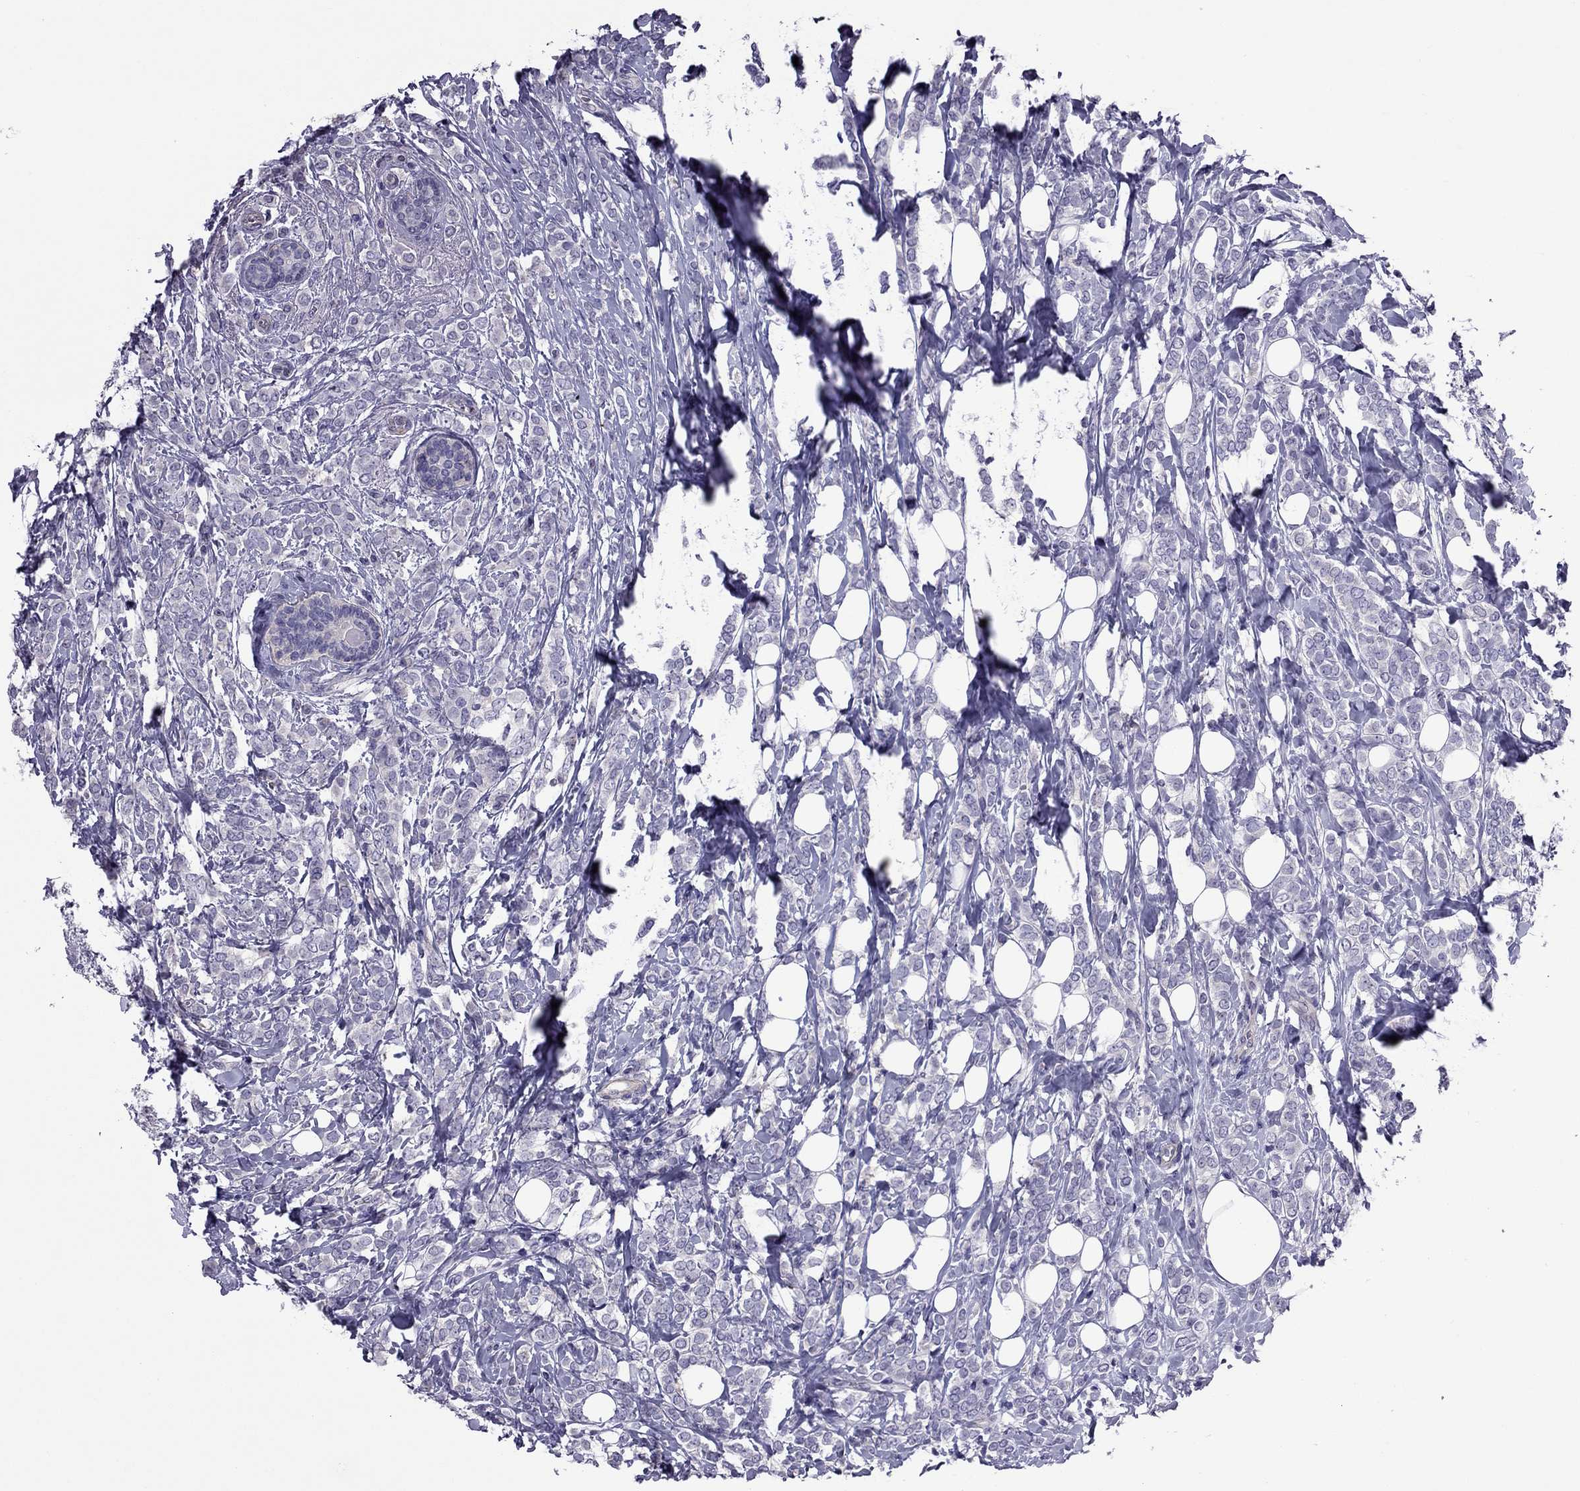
{"staining": {"intensity": "negative", "quantity": "none", "location": "none"}, "tissue": "breast cancer", "cell_type": "Tumor cells", "image_type": "cancer", "snomed": [{"axis": "morphology", "description": "Lobular carcinoma"}, {"axis": "topography", "description": "Breast"}], "caption": "Histopathology image shows no significant protein expression in tumor cells of breast cancer.", "gene": "SLC16A8", "patient": {"sex": "female", "age": 49}}